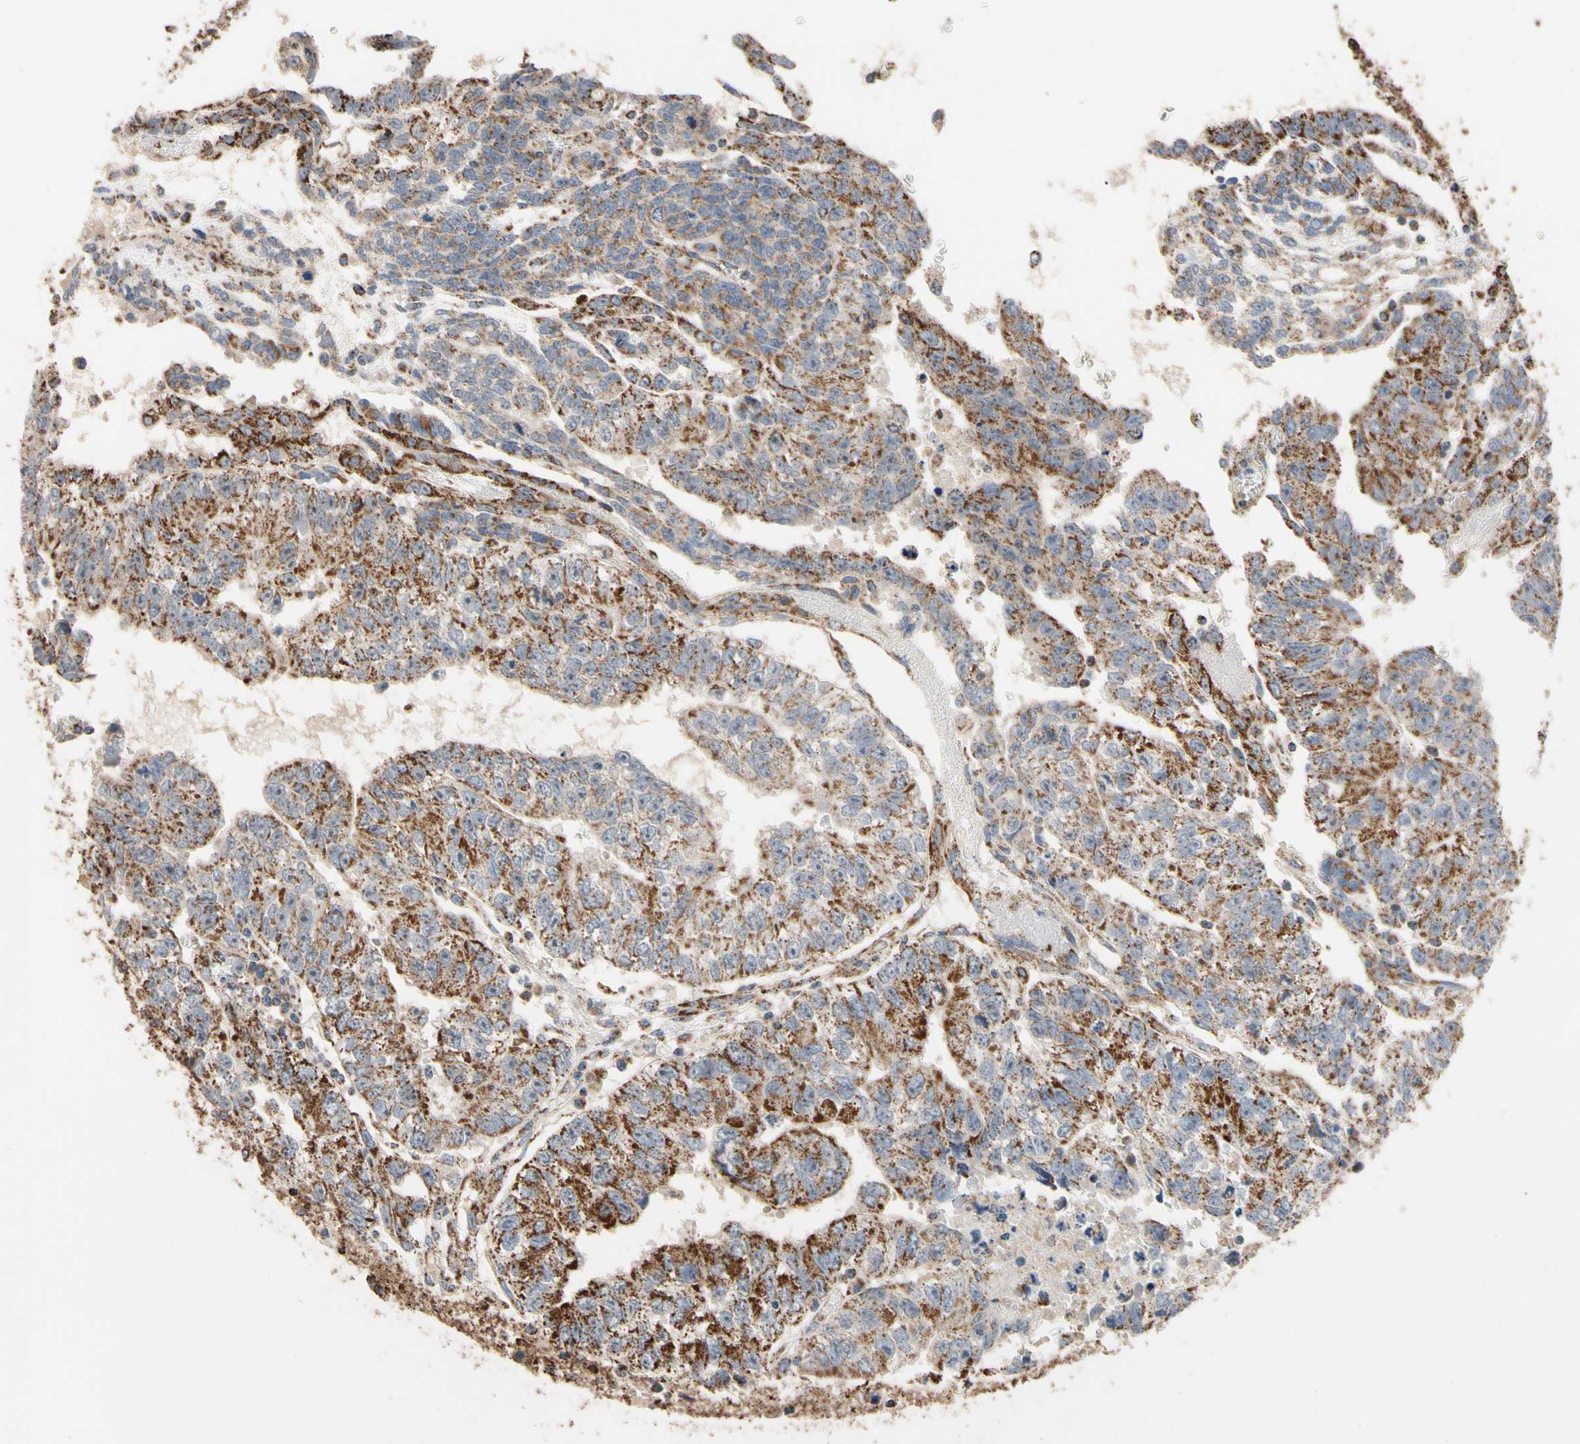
{"staining": {"intensity": "strong", "quantity": ">75%", "location": "cytoplasmic/membranous"}, "tissue": "testis cancer", "cell_type": "Tumor cells", "image_type": "cancer", "snomed": [{"axis": "morphology", "description": "Seminoma, NOS"}, {"axis": "morphology", "description": "Carcinoma, Embryonal, NOS"}, {"axis": "topography", "description": "Testis"}], "caption": "A high amount of strong cytoplasmic/membranous expression is seen in about >75% of tumor cells in testis seminoma tissue. (DAB = brown stain, brightfield microscopy at high magnification).", "gene": "FAM110B", "patient": {"sex": "male", "age": 52}}